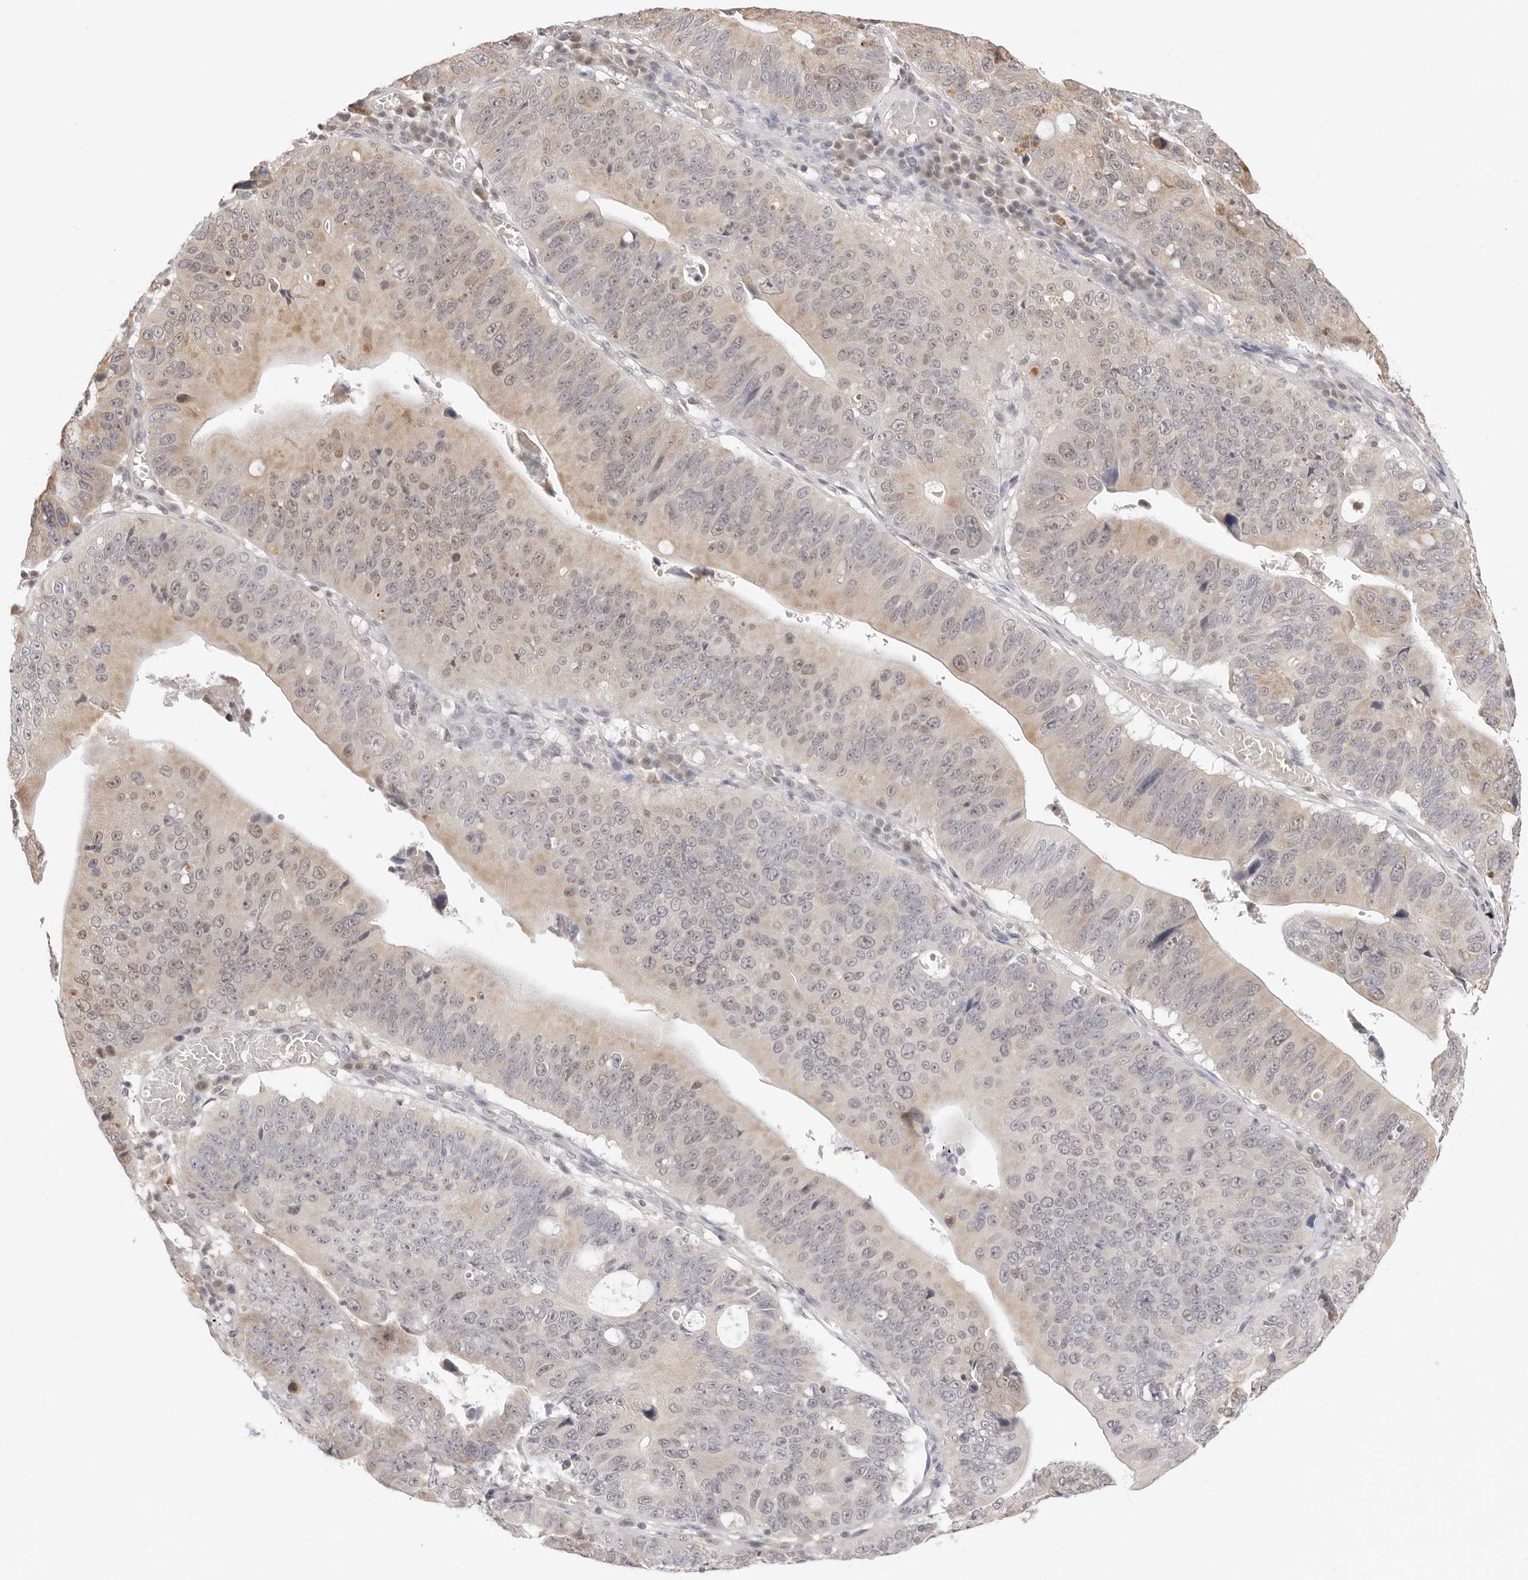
{"staining": {"intensity": "weak", "quantity": "25%-75%", "location": "cytoplasmic/membranous"}, "tissue": "stomach cancer", "cell_type": "Tumor cells", "image_type": "cancer", "snomed": [{"axis": "morphology", "description": "Adenocarcinoma, NOS"}, {"axis": "topography", "description": "Stomach"}], "caption": "Immunohistochemistry (IHC) photomicrograph of neoplastic tissue: adenocarcinoma (stomach) stained using IHC displays low levels of weak protein expression localized specifically in the cytoplasmic/membranous of tumor cells, appearing as a cytoplasmic/membranous brown color.", "gene": "FDPS", "patient": {"sex": "male", "age": 59}}